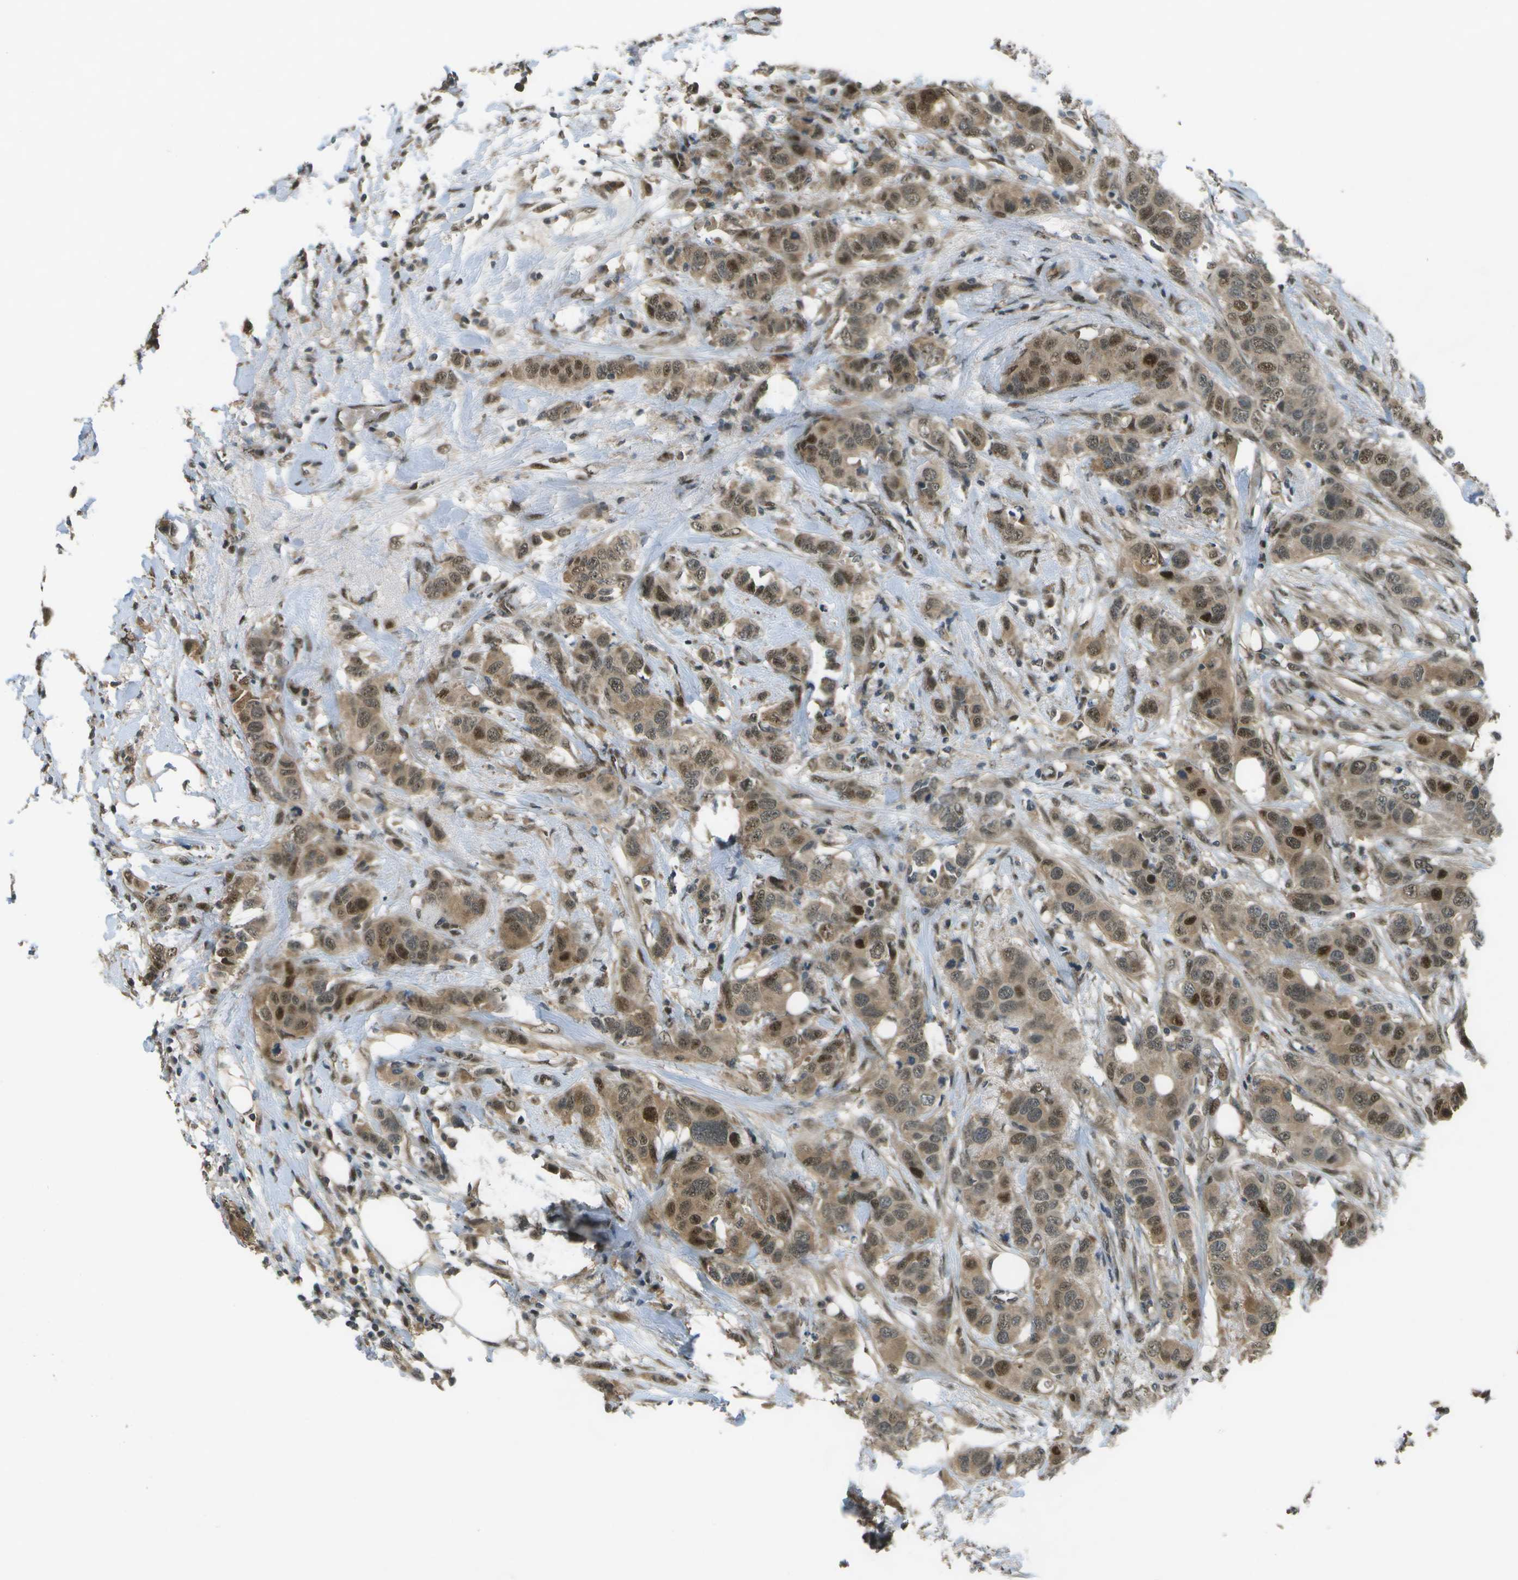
{"staining": {"intensity": "strong", "quantity": ">75%", "location": "cytoplasmic/membranous,nuclear"}, "tissue": "breast cancer", "cell_type": "Tumor cells", "image_type": "cancer", "snomed": [{"axis": "morphology", "description": "Duct carcinoma"}, {"axis": "topography", "description": "Breast"}], "caption": "Immunohistochemistry image of neoplastic tissue: breast cancer stained using IHC reveals high levels of strong protein expression localized specifically in the cytoplasmic/membranous and nuclear of tumor cells, appearing as a cytoplasmic/membranous and nuclear brown color.", "gene": "GANC", "patient": {"sex": "female", "age": 50}}